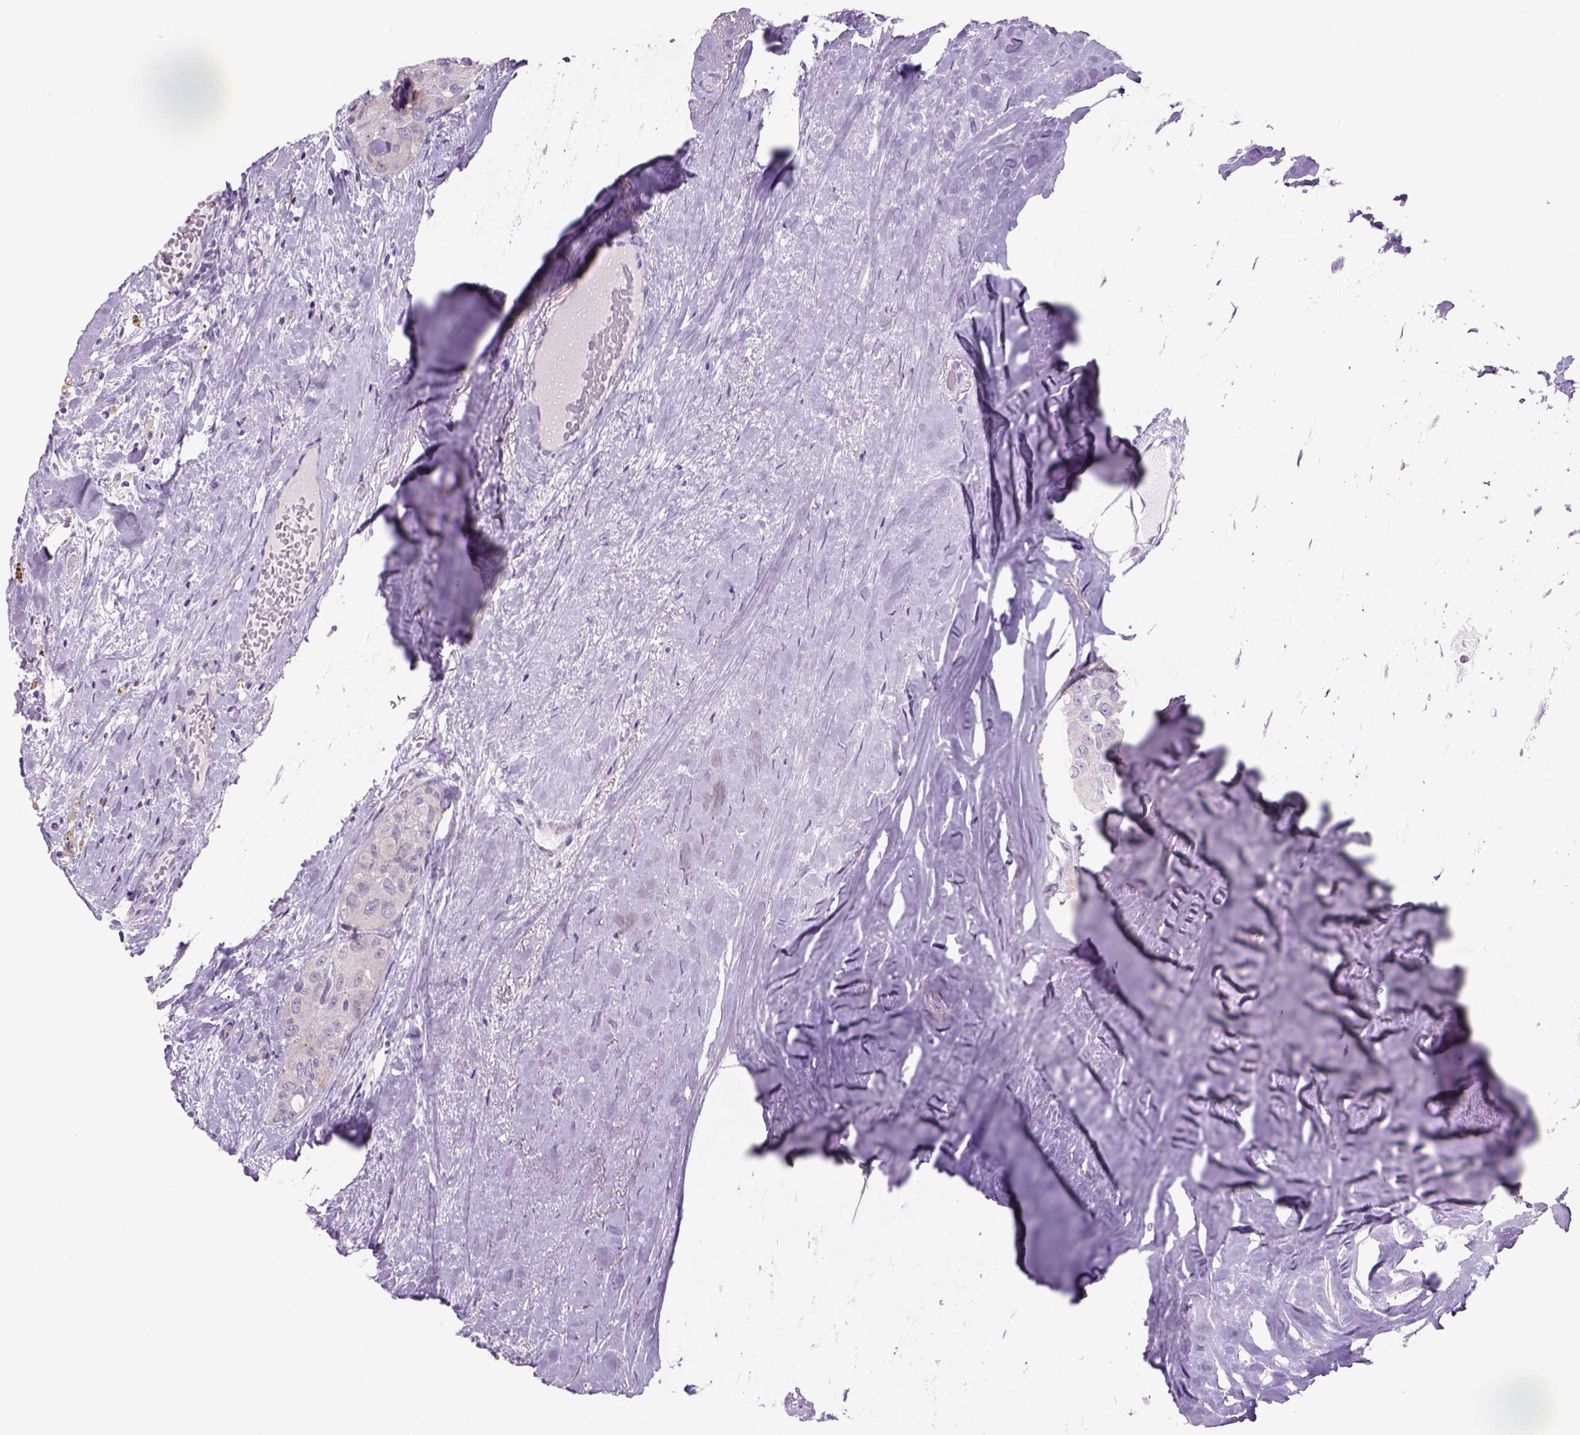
{"staining": {"intensity": "weak", "quantity": ">75%", "location": "cytoplasmic/membranous"}, "tissue": "thyroid cancer", "cell_type": "Tumor cells", "image_type": "cancer", "snomed": [{"axis": "morphology", "description": "Follicular adenoma carcinoma, NOS"}, {"axis": "topography", "description": "Thyroid gland"}], "caption": "Brown immunohistochemical staining in thyroid cancer (follicular adenoma carcinoma) exhibits weak cytoplasmic/membranous staining in approximately >75% of tumor cells.", "gene": "ADGRV1", "patient": {"sex": "male", "age": 75}}